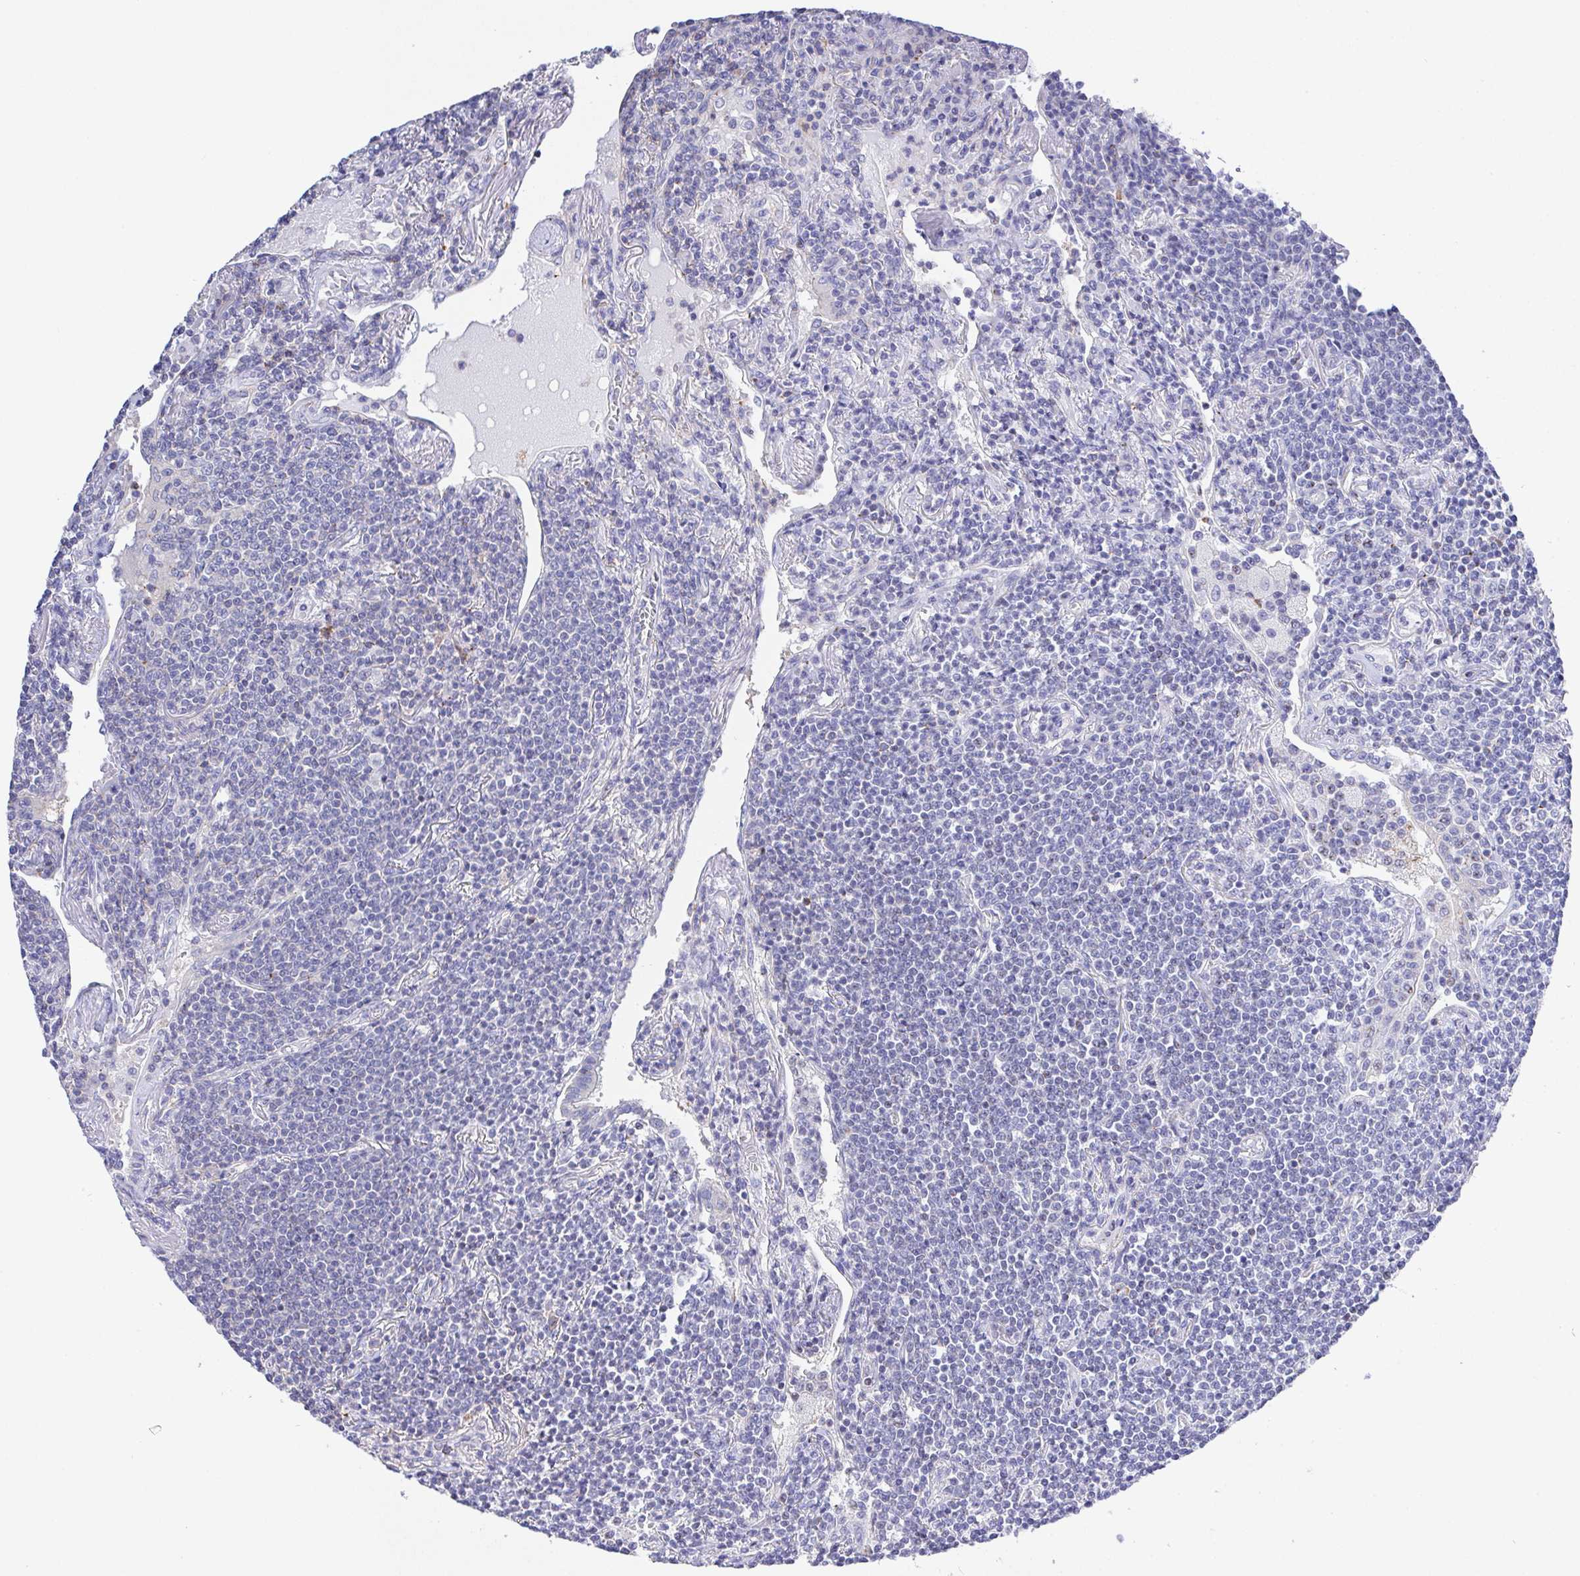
{"staining": {"intensity": "negative", "quantity": "none", "location": "none"}, "tissue": "lymphoma", "cell_type": "Tumor cells", "image_type": "cancer", "snomed": [{"axis": "morphology", "description": "Malignant lymphoma, non-Hodgkin's type, Low grade"}, {"axis": "topography", "description": "Lung"}], "caption": "A high-resolution histopathology image shows IHC staining of lymphoma, which exhibits no significant staining in tumor cells.", "gene": "PRG3", "patient": {"sex": "female", "age": 71}}